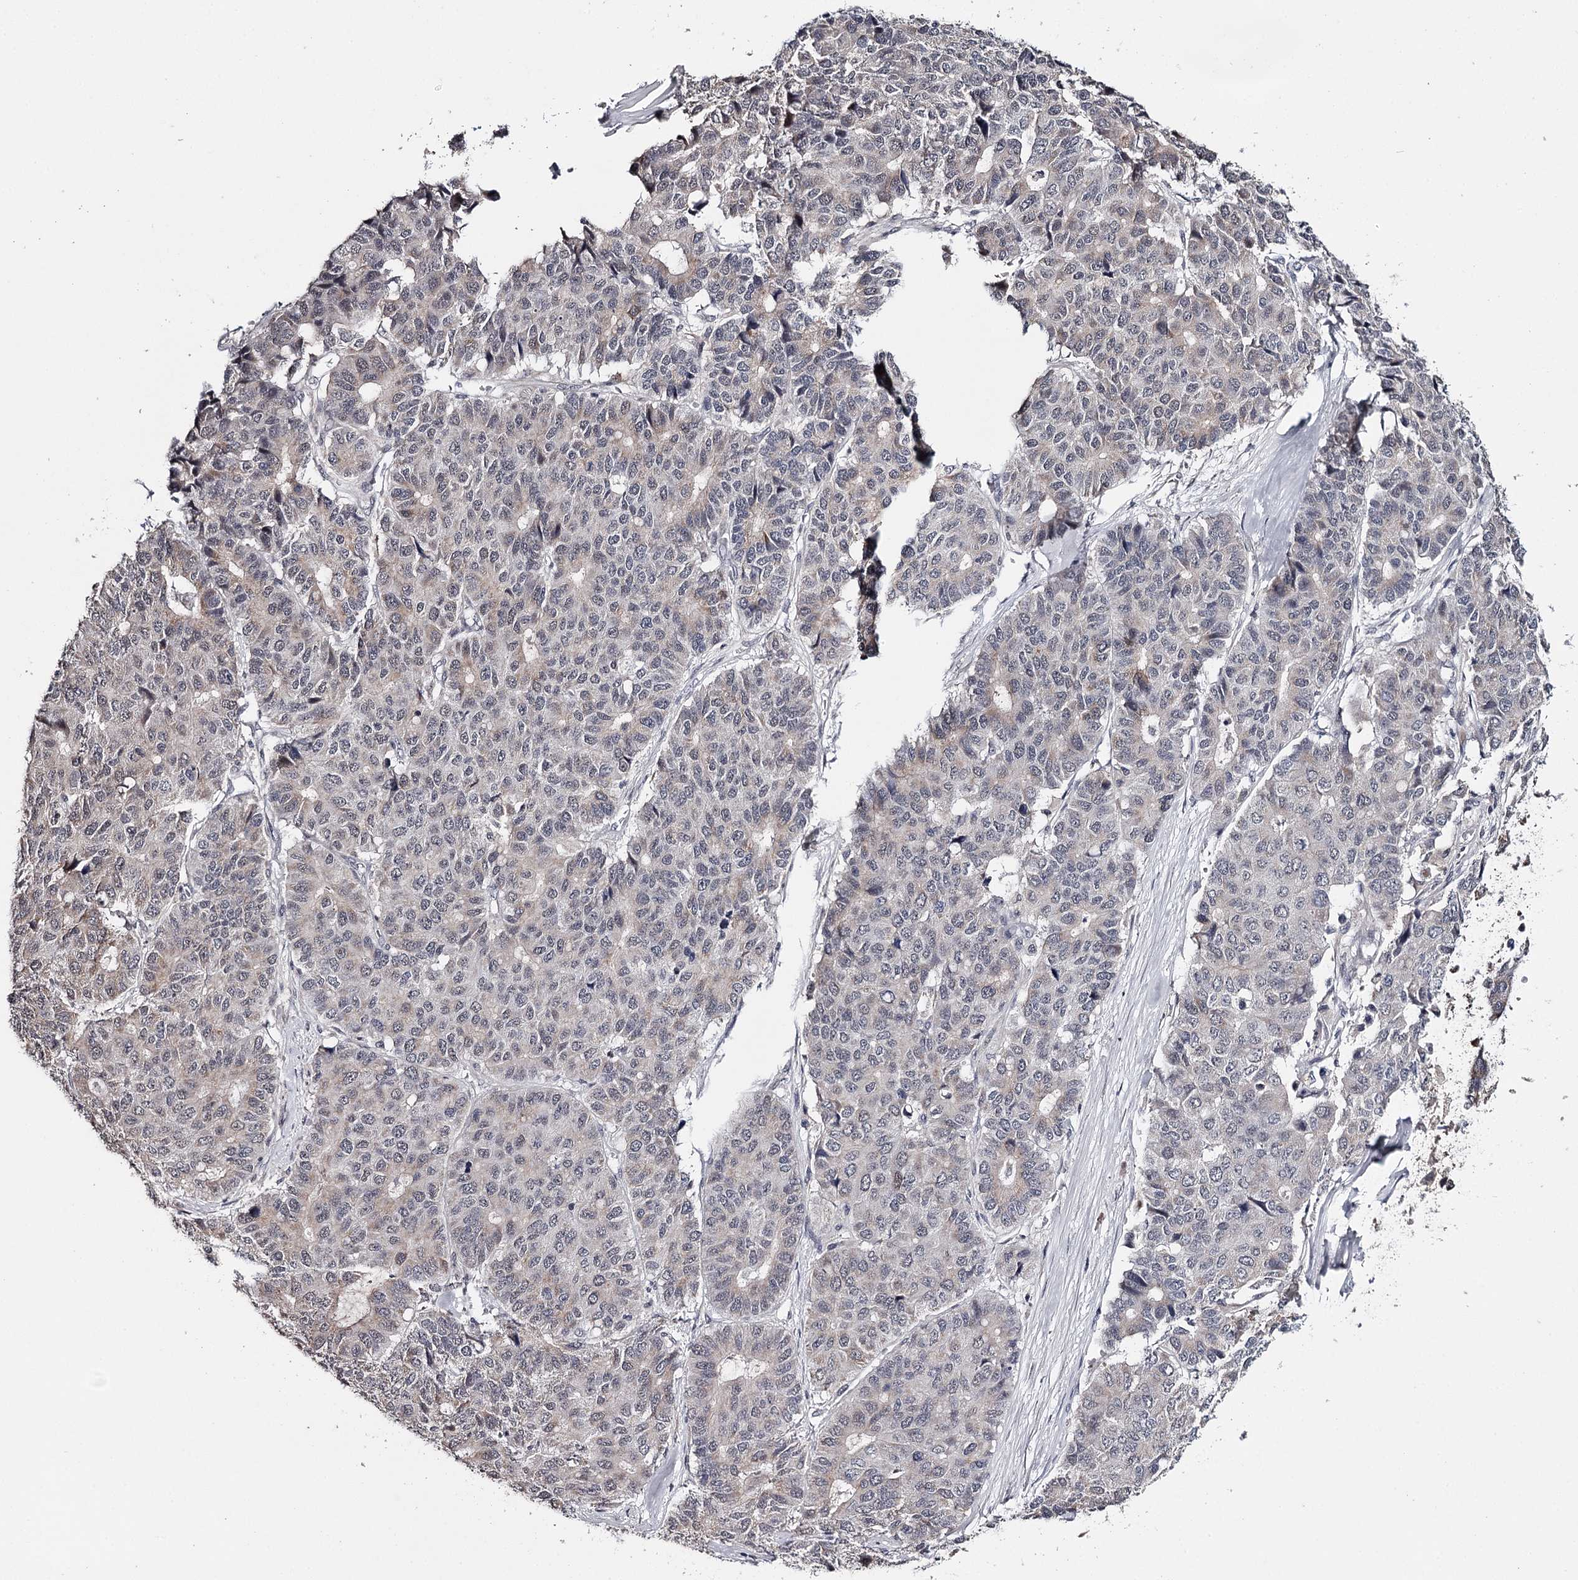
{"staining": {"intensity": "weak", "quantity": "25%-75%", "location": "nuclear"}, "tissue": "pancreatic cancer", "cell_type": "Tumor cells", "image_type": "cancer", "snomed": [{"axis": "morphology", "description": "Adenocarcinoma, NOS"}, {"axis": "topography", "description": "Pancreas"}], "caption": "Brown immunohistochemical staining in human adenocarcinoma (pancreatic) exhibits weak nuclear staining in approximately 25%-75% of tumor cells. (DAB (3,3'-diaminobenzidine) IHC, brown staining for protein, blue staining for nuclei).", "gene": "GTSF1", "patient": {"sex": "male", "age": 50}}